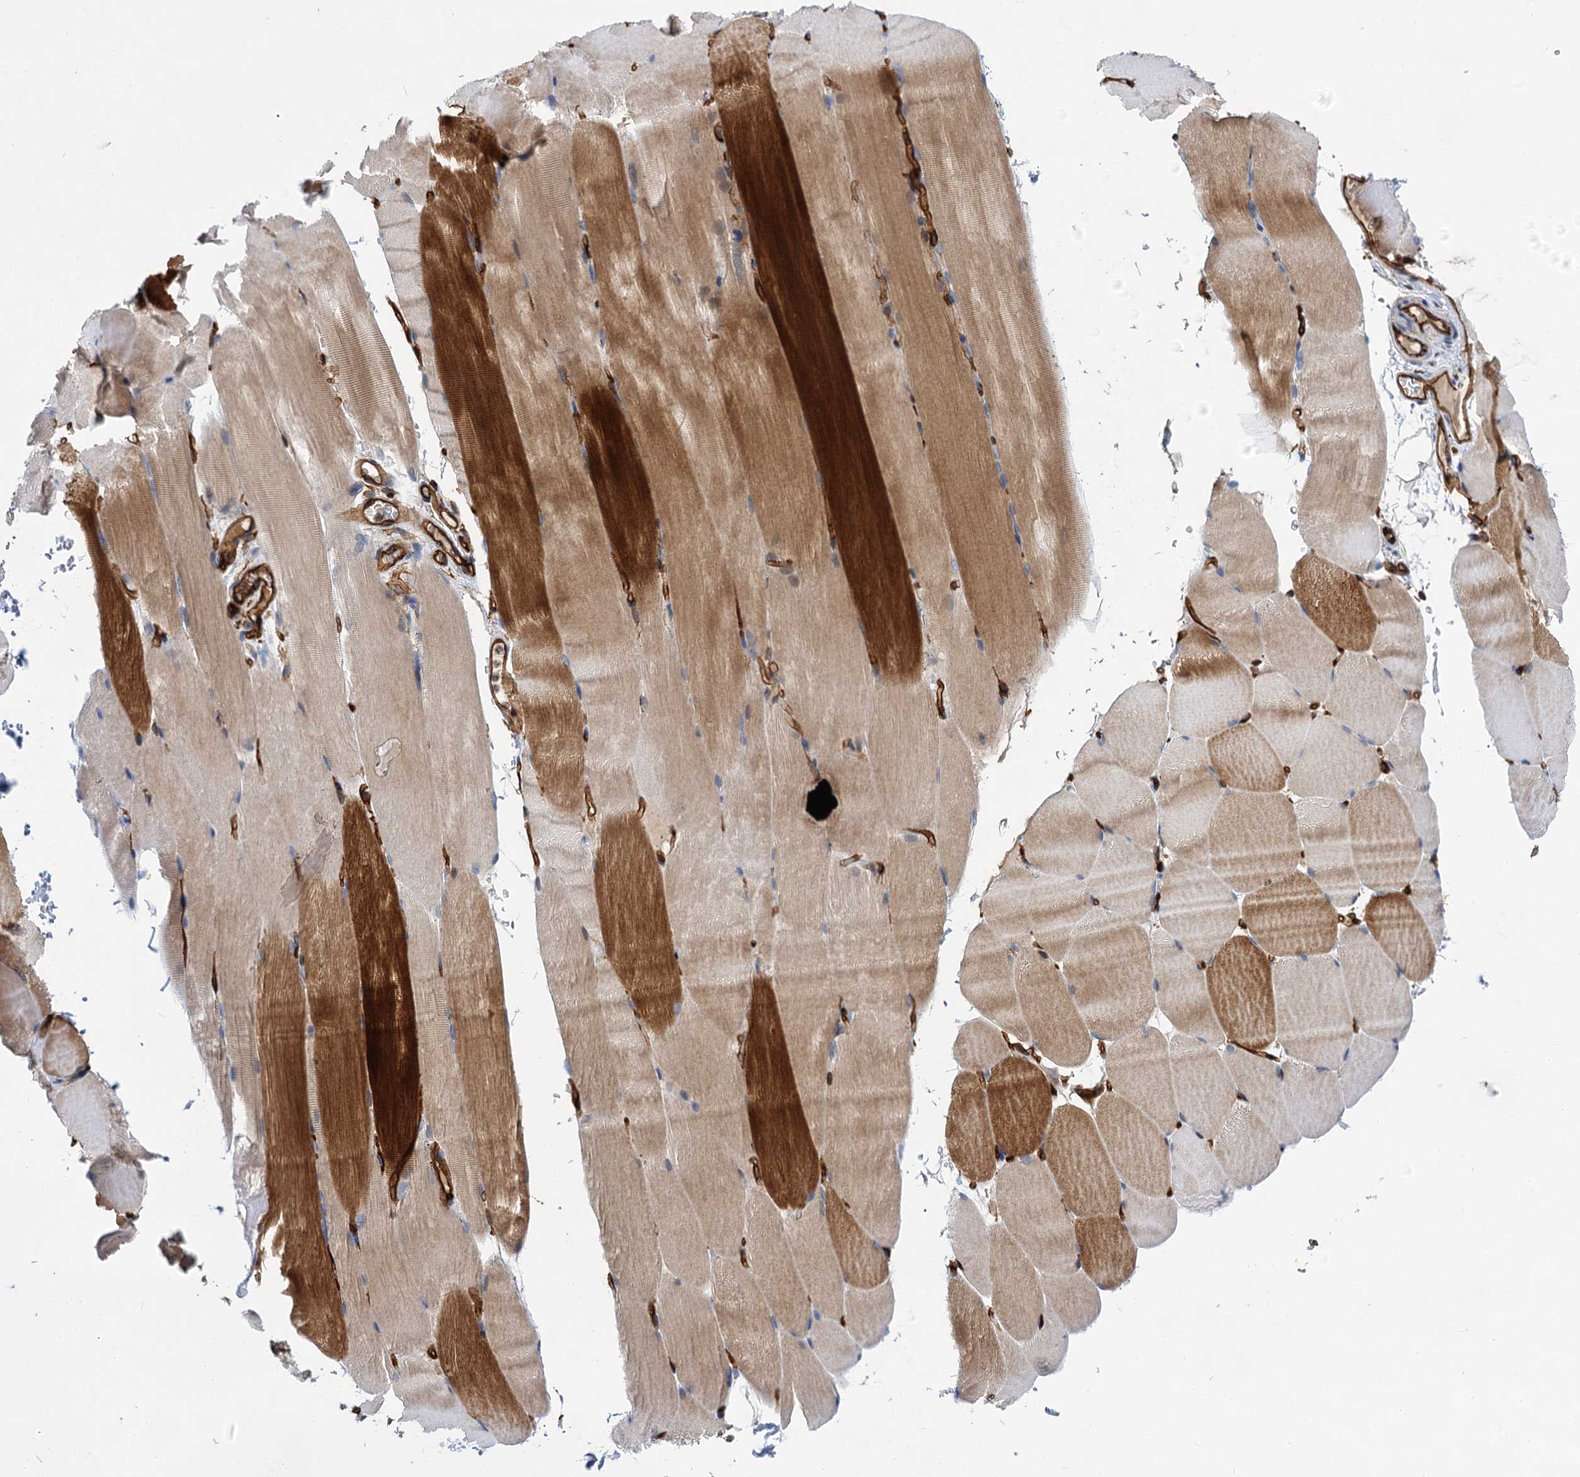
{"staining": {"intensity": "strong", "quantity": "25%-75%", "location": "cytoplasmic/membranous"}, "tissue": "skeletal muscle", "cell_type": "Myocytes", "image_type": "normal", "snomed": [{"axis": "morphology", "description": "Normal tissue, NOS"}, {"axis": "topography", "description": "Skeletal muscle"}, {"axis": "topography", "description": "Parathyroid gland"}], "caption": "About 25%-75% of myocytes in unremarkable human skeletal muscle show strong cytoplasmic/membranous protein positivity as visualized by brown immunohistochemical staining.", "gene": "ABLIM1", "patient": {"sex": "female", "age": 37}}